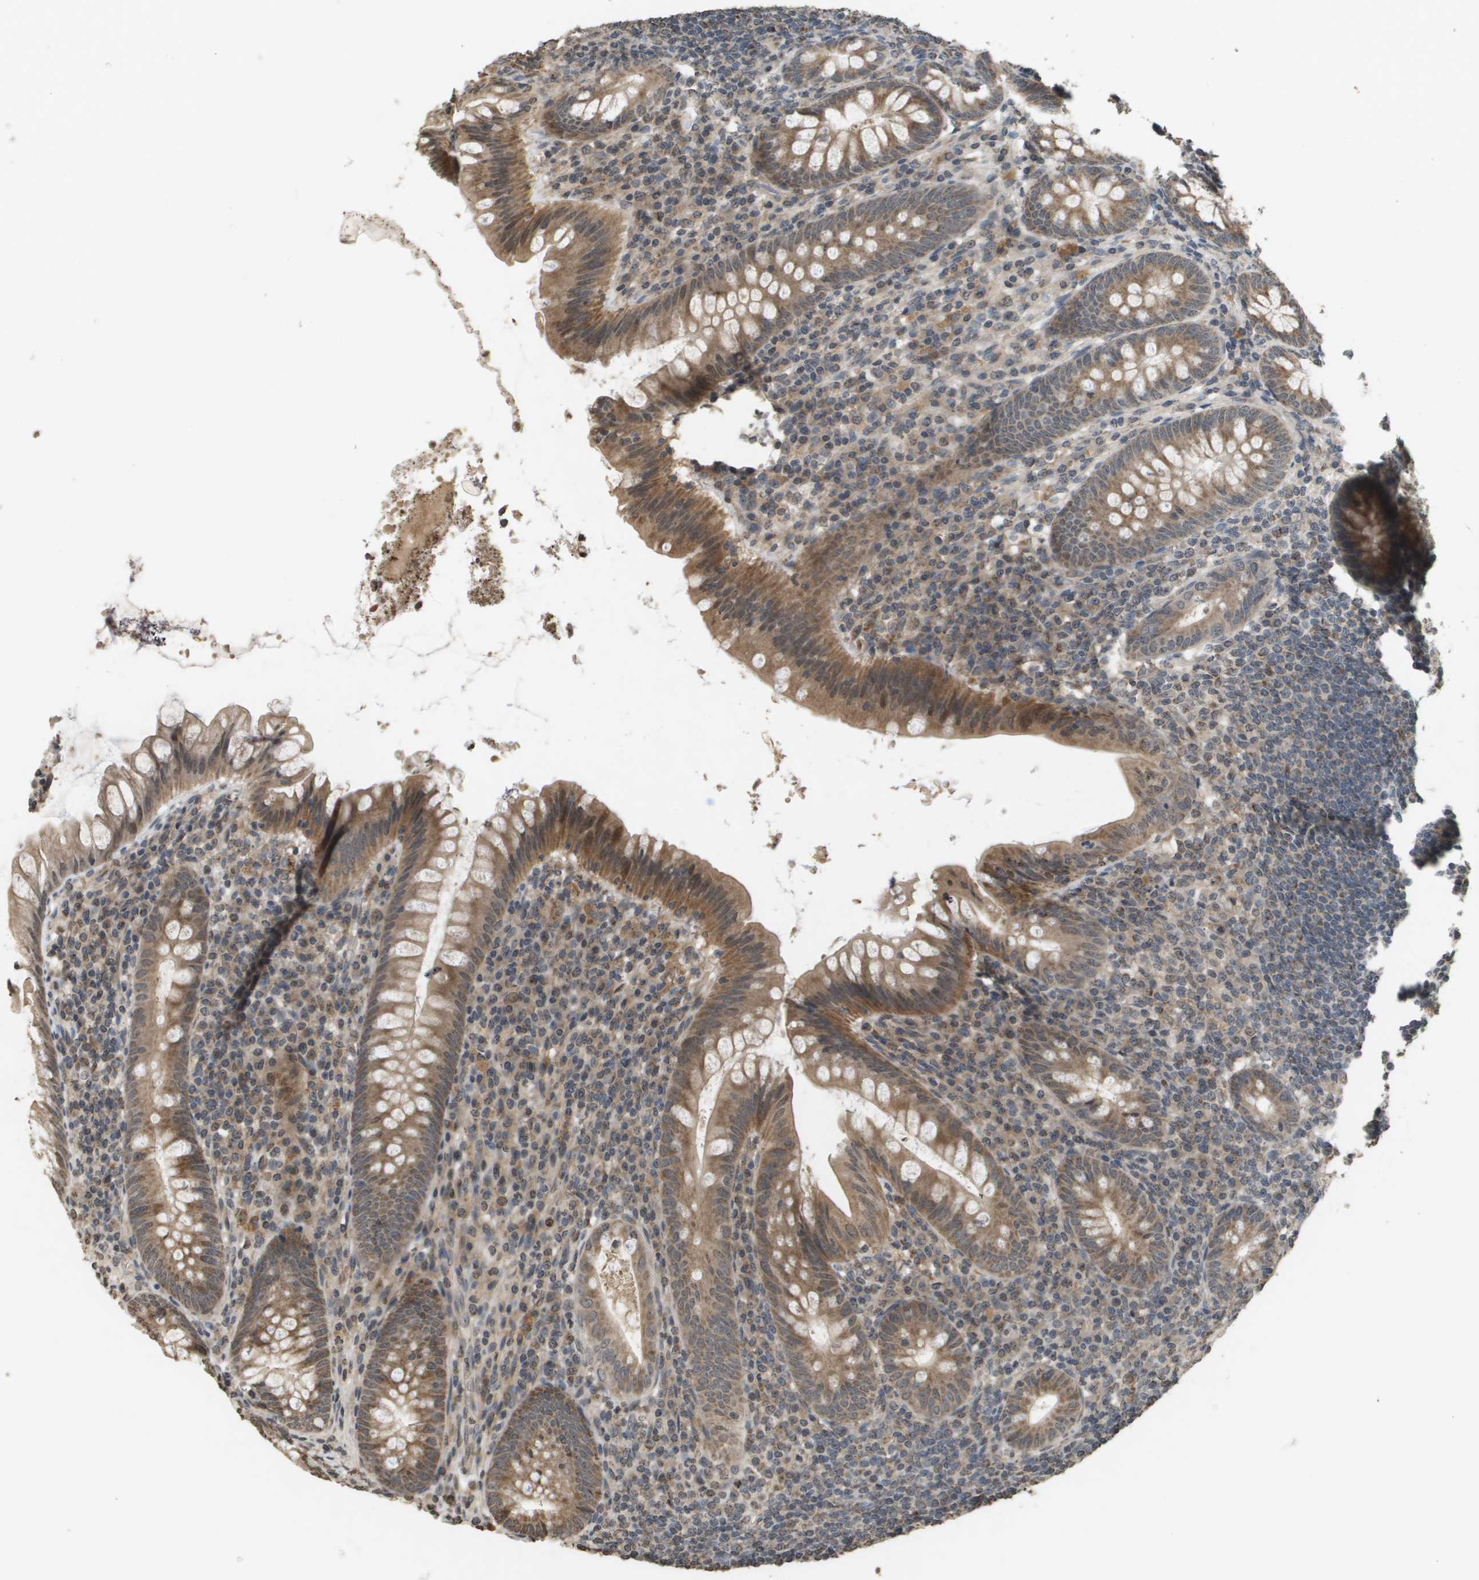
{"staining": {"intensity": "moderate", "quantity": ">75%", "location": "cytoplasmic/membranous"}, "tissue": "appendix", "cell_type": "Glandular cells", "image_type": "normal", "snomed": [{"axis": "morphology", "description": "Normal tissue, NOS"}, {"axis": "topography", "description": "Appendix"}], "caption": "Brown immunohistochemical staining in unremarkable appendix displays moderate cytoplasmic/membranous positivity in approximately >75% of glandular cells.", "gene": "RAB21", "patient": {"sex": "male", "age": 56}}